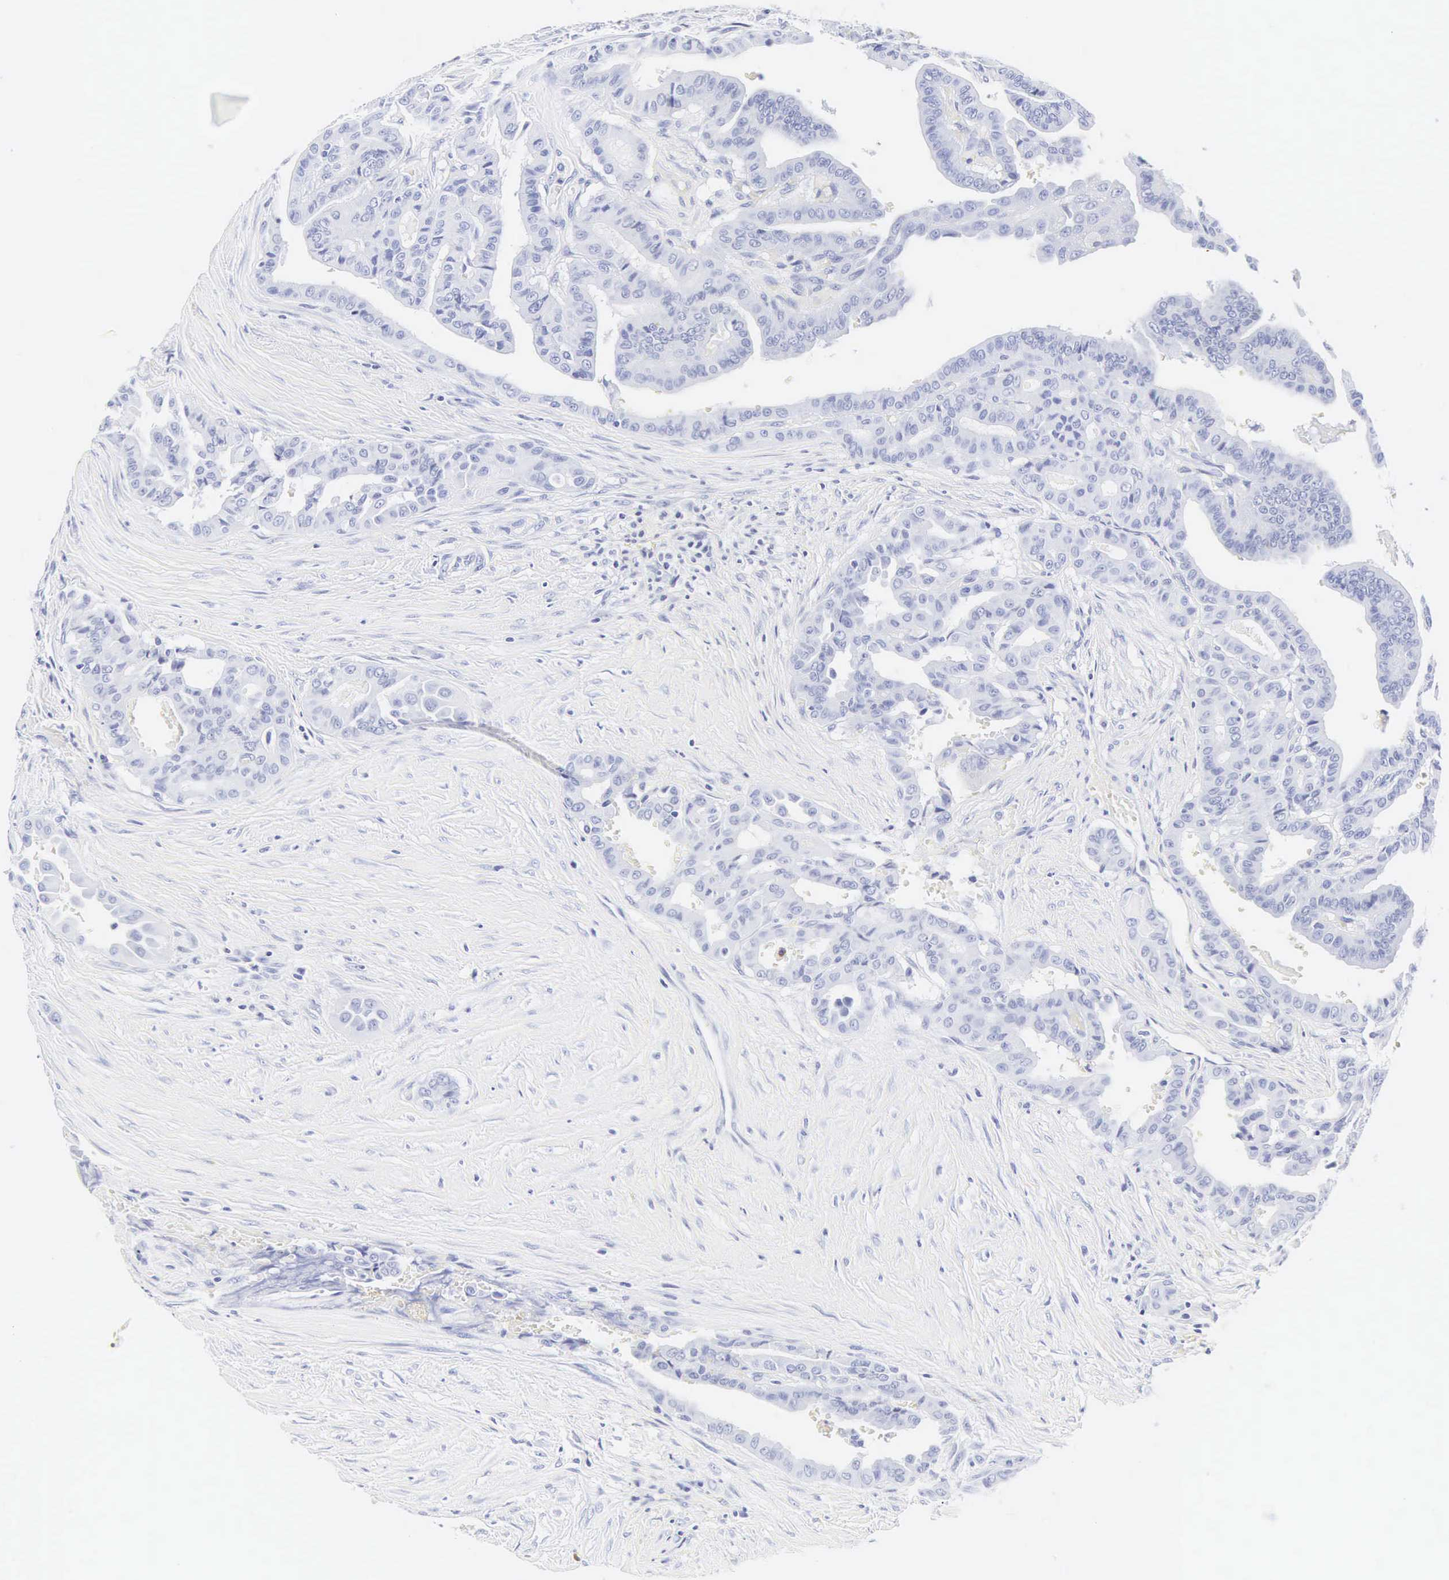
{"staining": {"intensity": "negative", "quantity": "none", "location": "none"}, "tissue": "thyroid cancer", "cell_type": "Tumor cells", "image_type": "cancer", "snomed": [{"axis": "morphology", "description": "Papillary adenocarcinoma, NOS"}, {"axis": "topography", "description": "Thyroid gland"}], "caption": "High magnification brightfield microscopy of thyroid papillary adenocarcinoma stained with DAB (3,3'-diaminobenzidine) (brown) and counterstained with hematoxylin (blue): tumor cells show no significant staining.", "gene": "INS", "patient": {"sex": "male", "age": 87}}